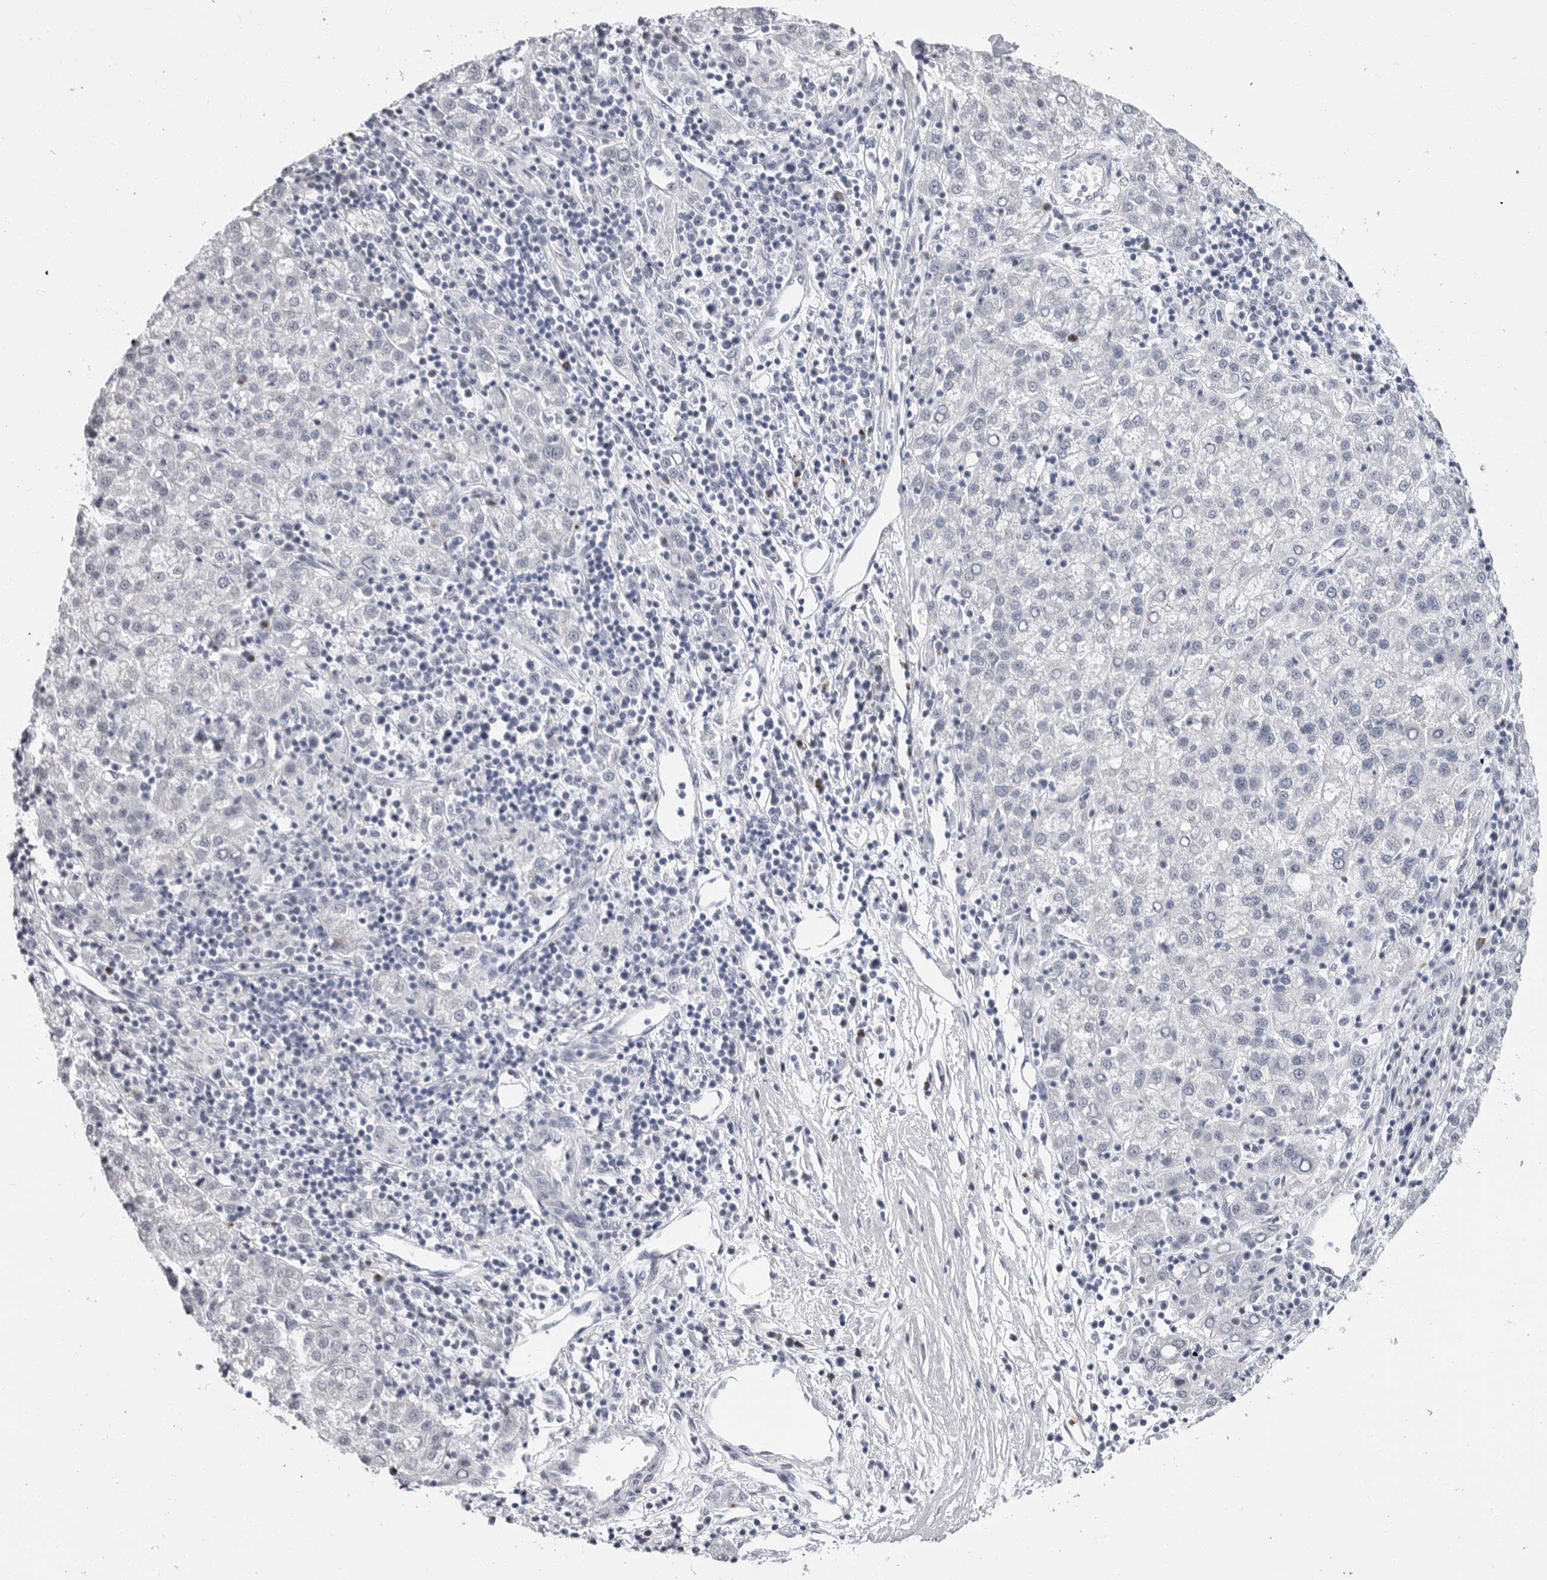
{"staining": {"intensity": "negative", "quantity": "none", "location": "none"}, "tissue": "liver cancer", "cell_type": "Tumor cells", "image_type": "cancer", "snomed": [{"axis": "morphology", "description": "Carcinoma, Hepatocellular, NOS"}, {"axis": "topography", "description": "Liver"}], "caption": "Immunohistochemistry of hepatocellular carcinoma (liver) displays no expression in tumor cells. (Stains: DAB (3,3'-diaminobenzidine) immunohistochemistry (IHC) with hematoxylin counter stain, Microscopy: brightfield microscopy at high magnification).", "gene": "ERICH3", "patient": {"sex": "female", "age": 58}}